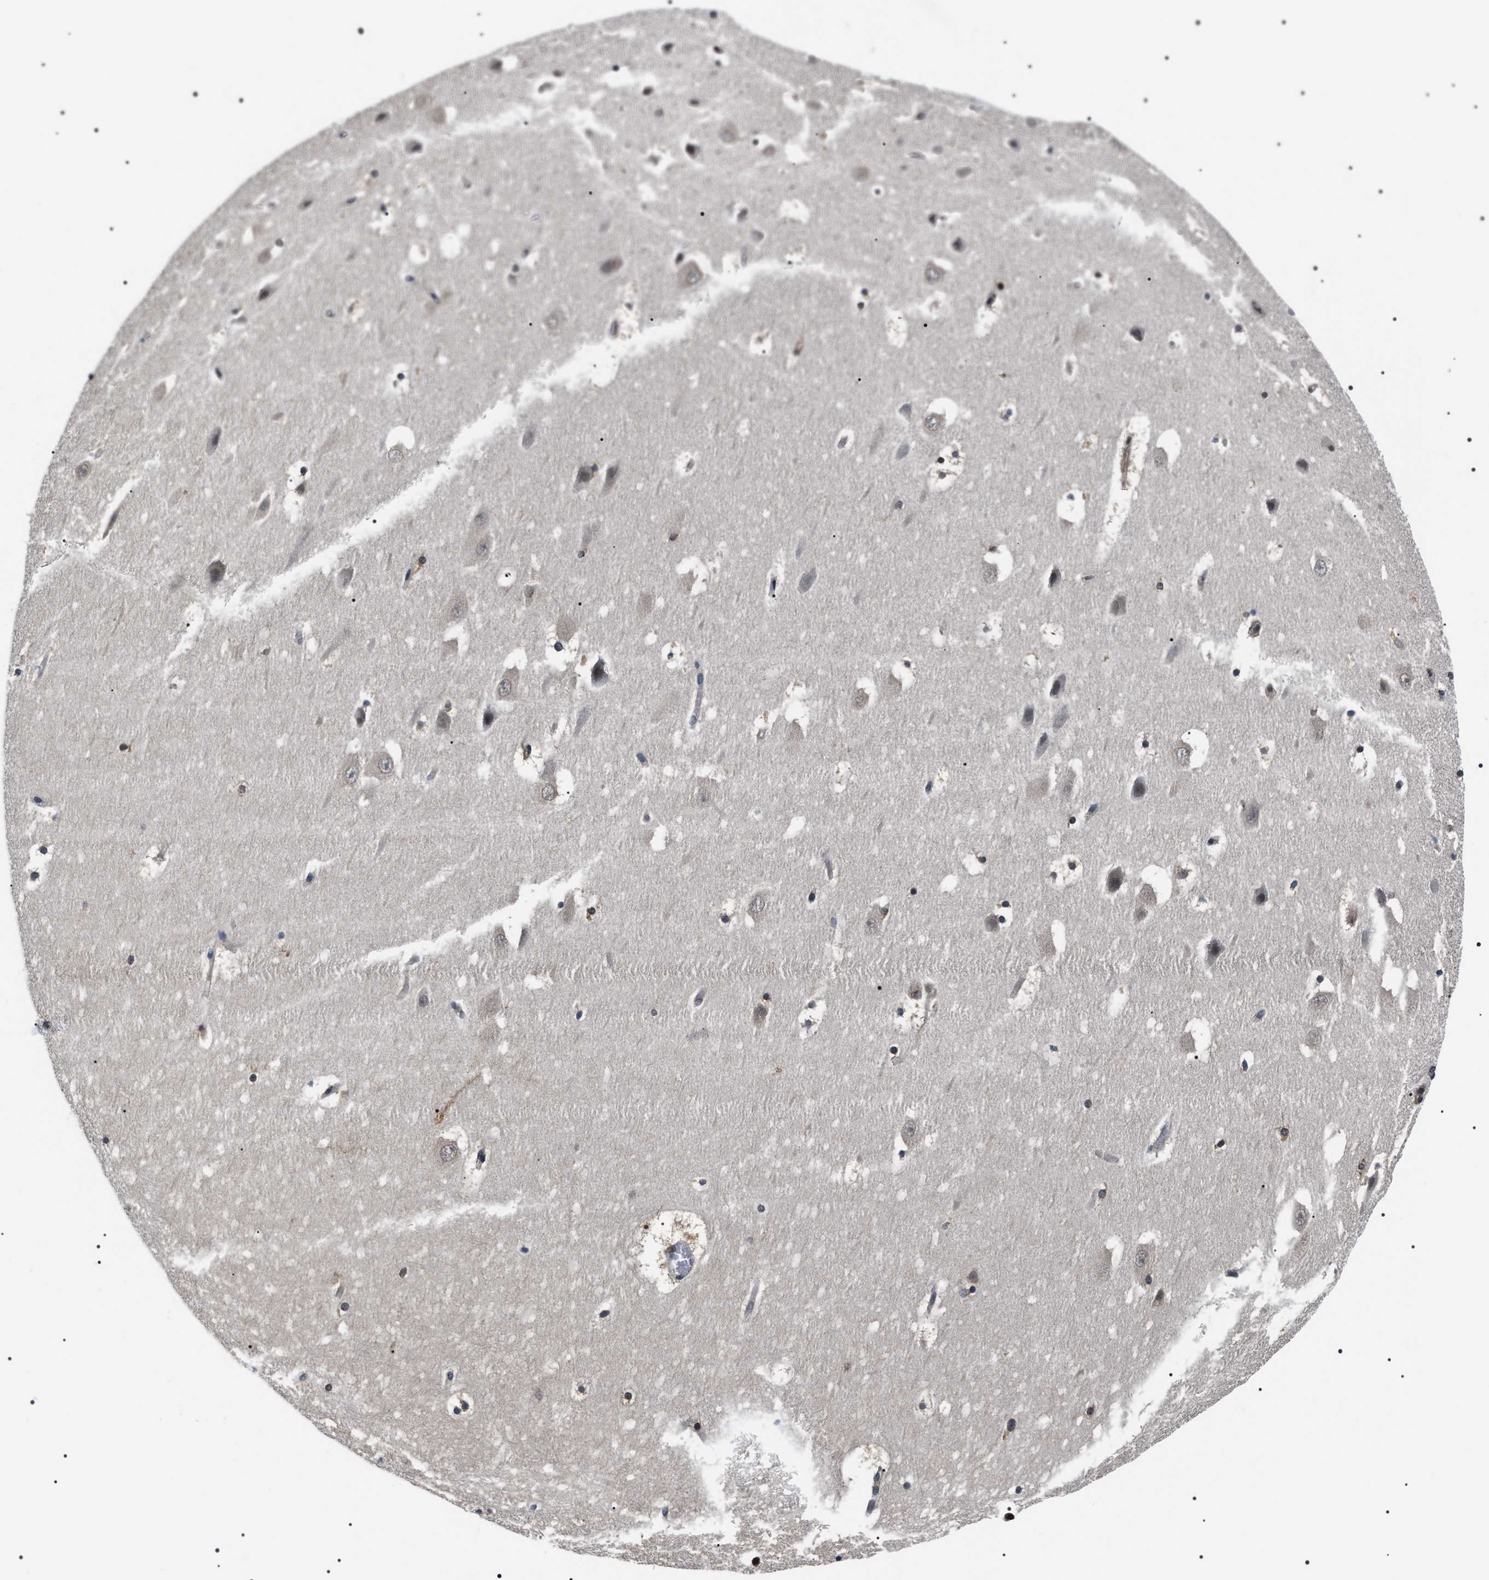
{"staining": {"intensity": "weak", "quantity": "25%-75%", "location": "nuclear"}, "tissue": "hippocampus", "cell_type": "Glial cells", "image_type": "normal", "snomed": [{"axis": "morphology", "description": "Normal tissue, NOS"}, {"axis": "topography", "description": "Hippocampus"}], "caption": "Immunohistochemical staining of unremarkable human hippocampus exhibits weak nuclear protein staining in approximately 25%-75% of glial cells.", "gene": "SIPA1", "patient": {"sex": "male", "age": 45}}